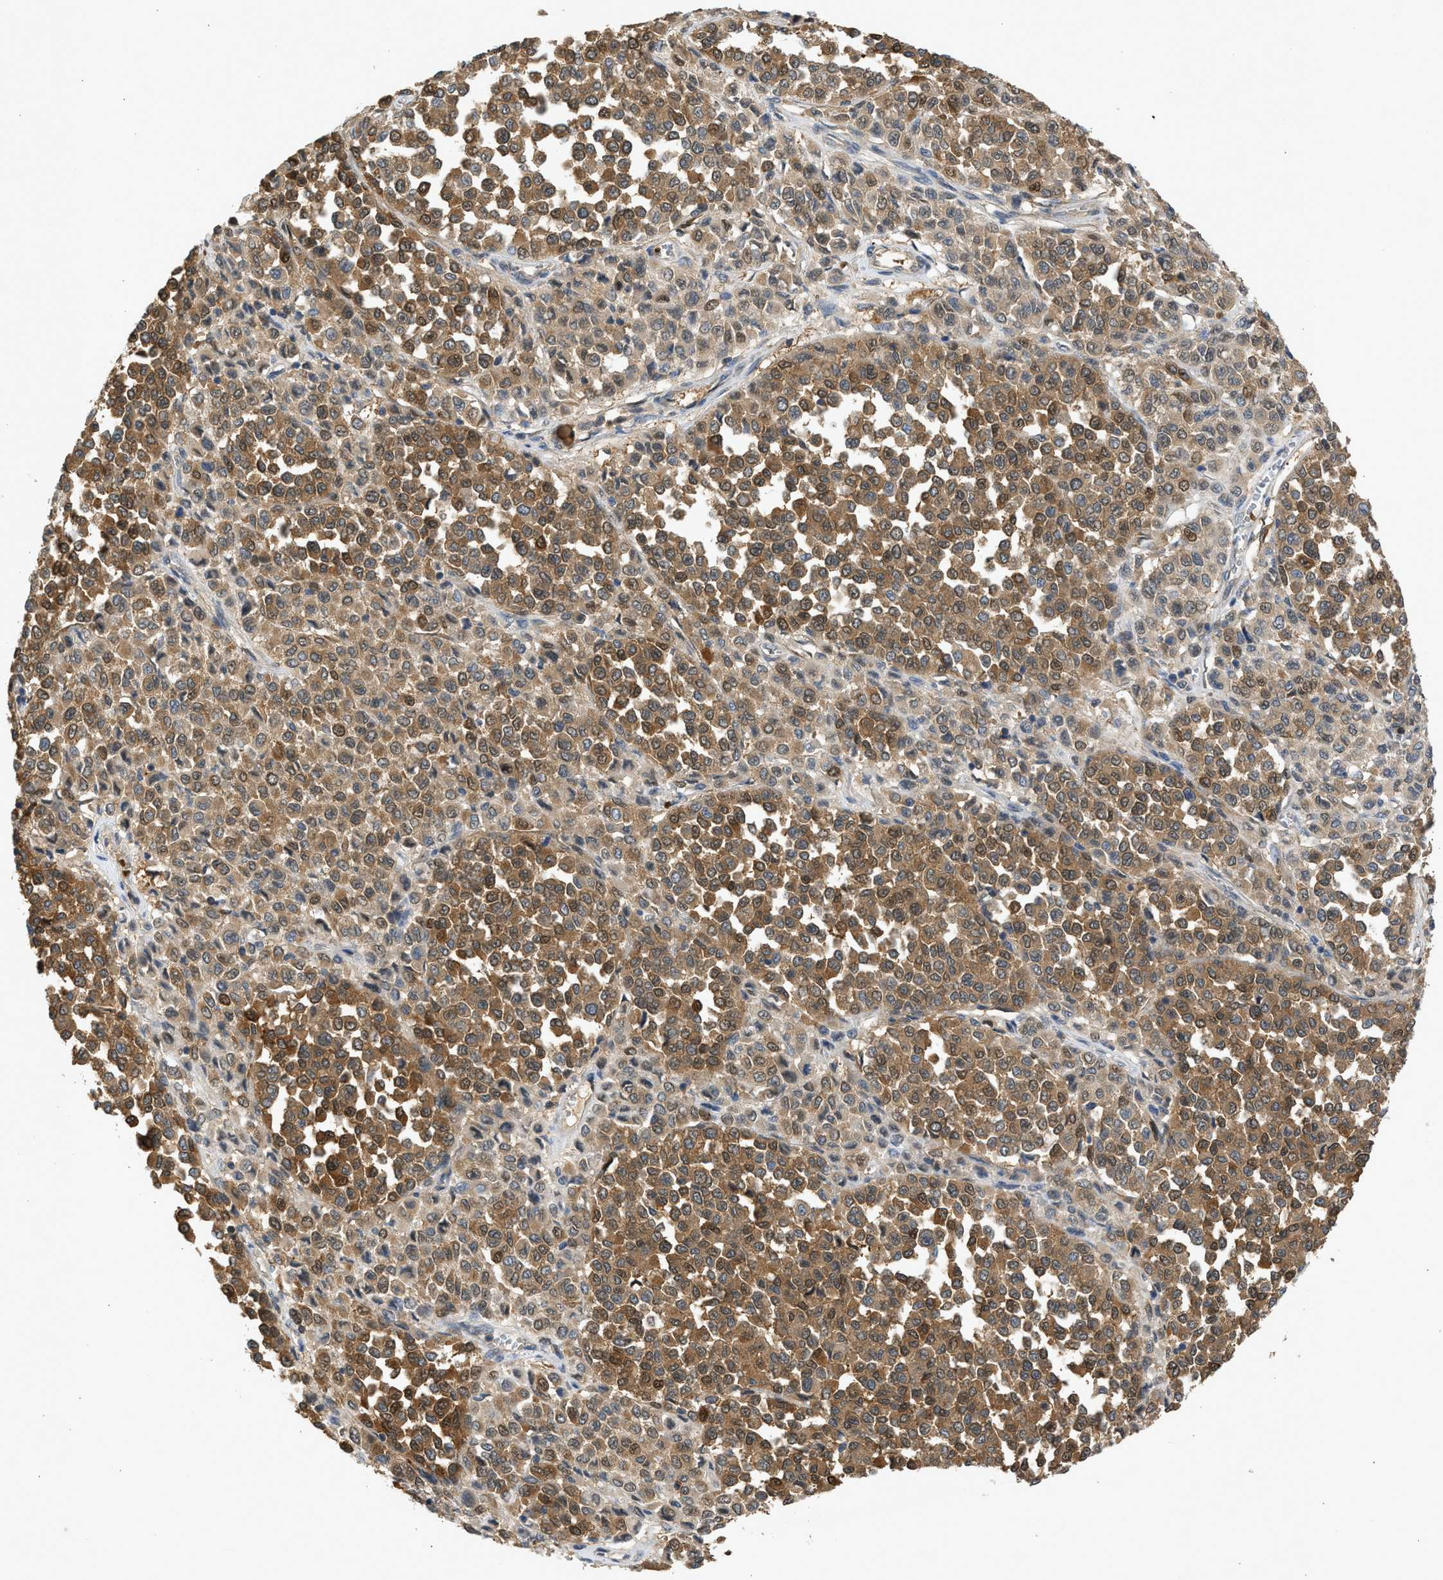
{"staining": {"intensity": "moderate", "quantity": ">75%", "location": "cytoplasmic/membranous"}, "tissue": "melanoma", "cell_type": "Tumor cells", "image_type": "cancer", "snomed": [{"axis": "morphology", "description": "Malignant melanoma, Metastatic site"}, {"axis": "topography", "description": "Pancreas"}], "caption": "This is an image of IHC staining of melanoma, which shows moderate staining in the cytoplasmic/membranous of tumor cells.", "gene": "MAPK7", "patient": {"sex": "female", "age": 30}}